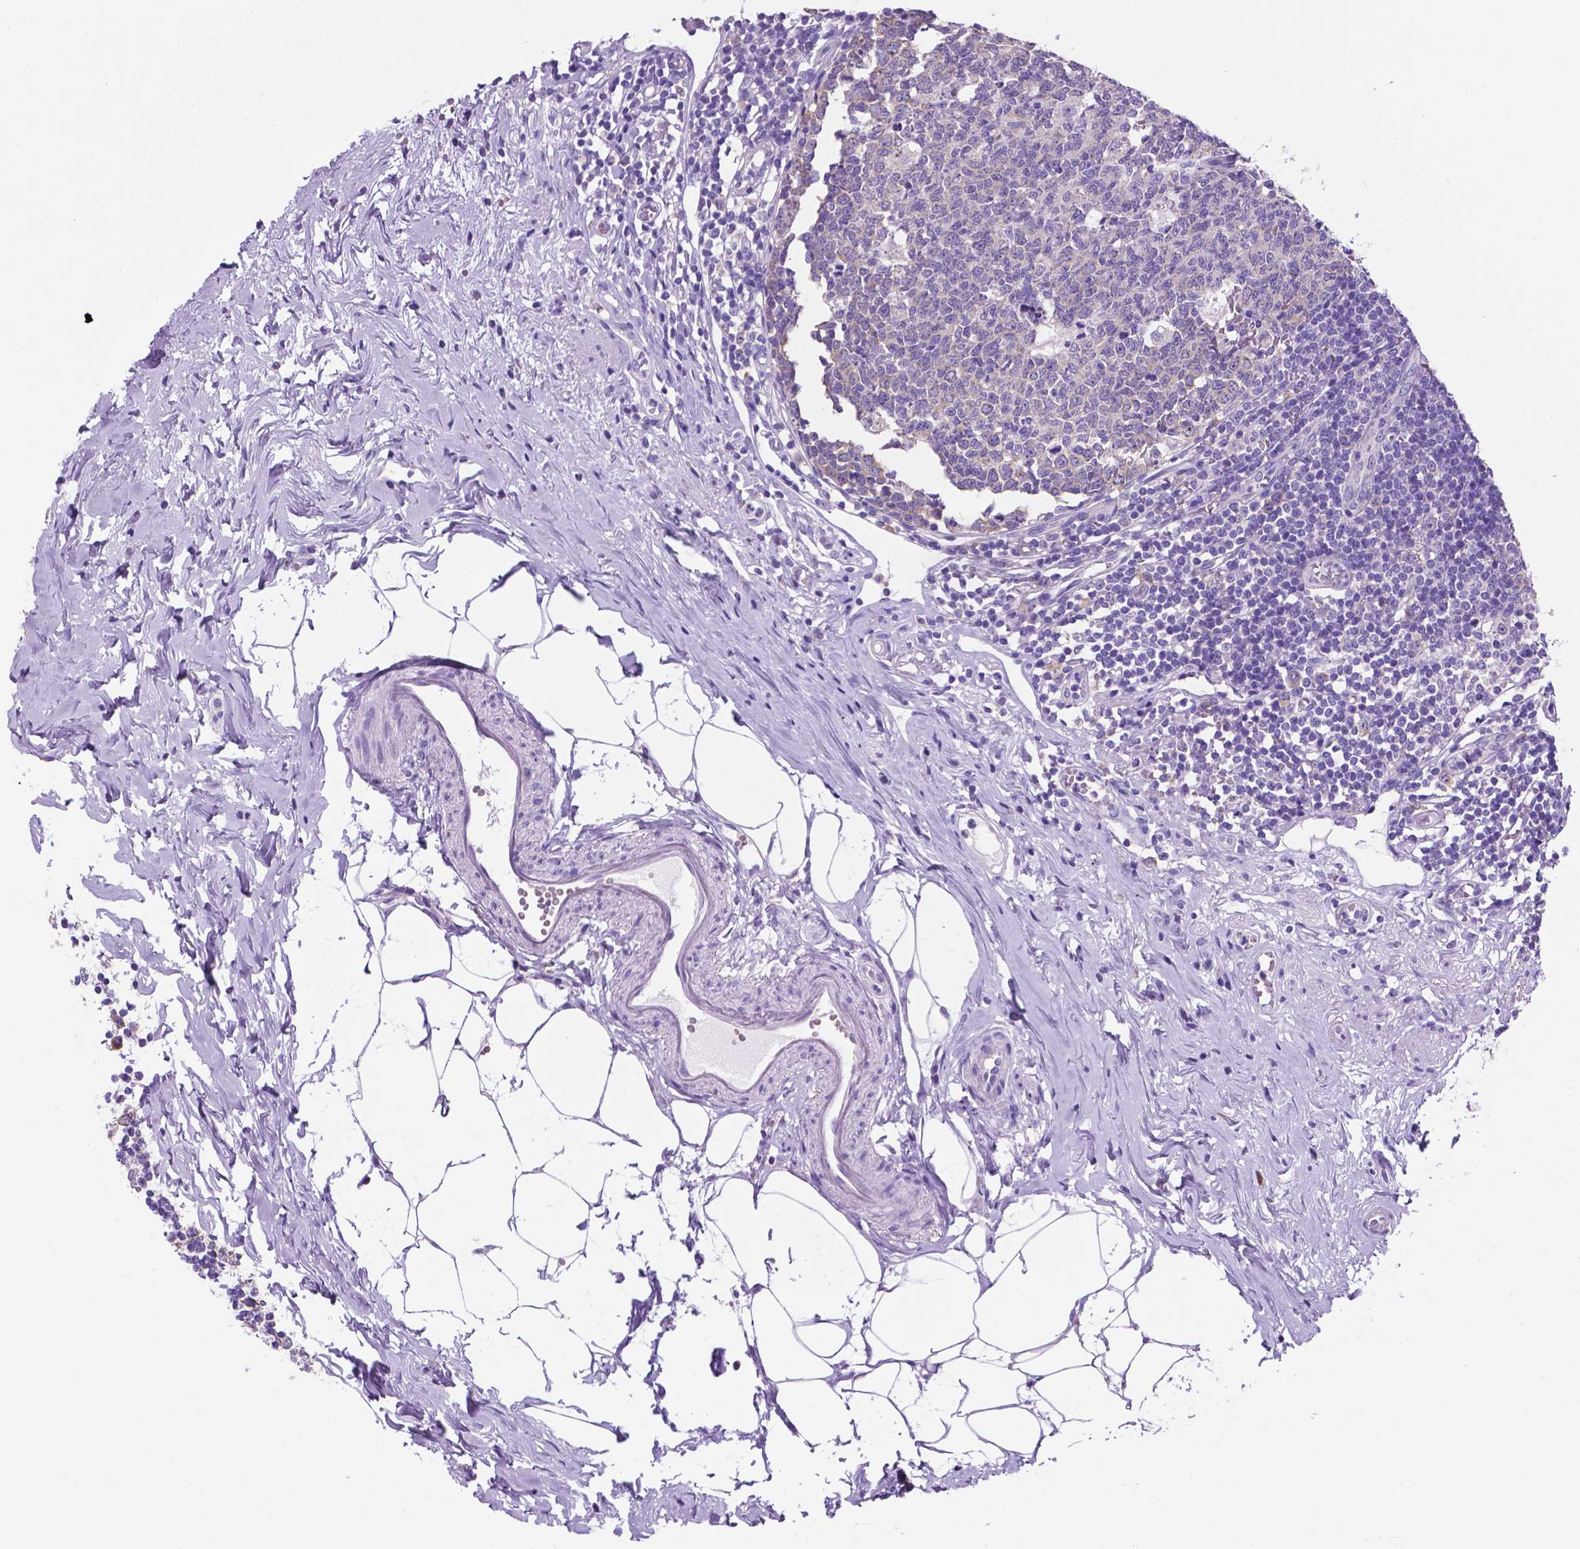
{"staining": {"intensity": "negative", "quantity": "none", "location": "none"}, "tissue": "appendix", "cell_type": "Glandular cells", "image_type": "normal", "snomed": [{"axis": "morphology", "description": "Normal tissue, NOS"}, {"axis": "morphology", "description": "Carcinoma, endometroid"}, {"axis": "topography", "description": "Appendix"}, {"axis": "topography", "description": "Colon"}], "caption": "An image of human appendix is negative for staining in glandular cells. Nuclei are stained in blue.", "gene": "SPDYA", "patient": {"sex": "female", "age": 60}}